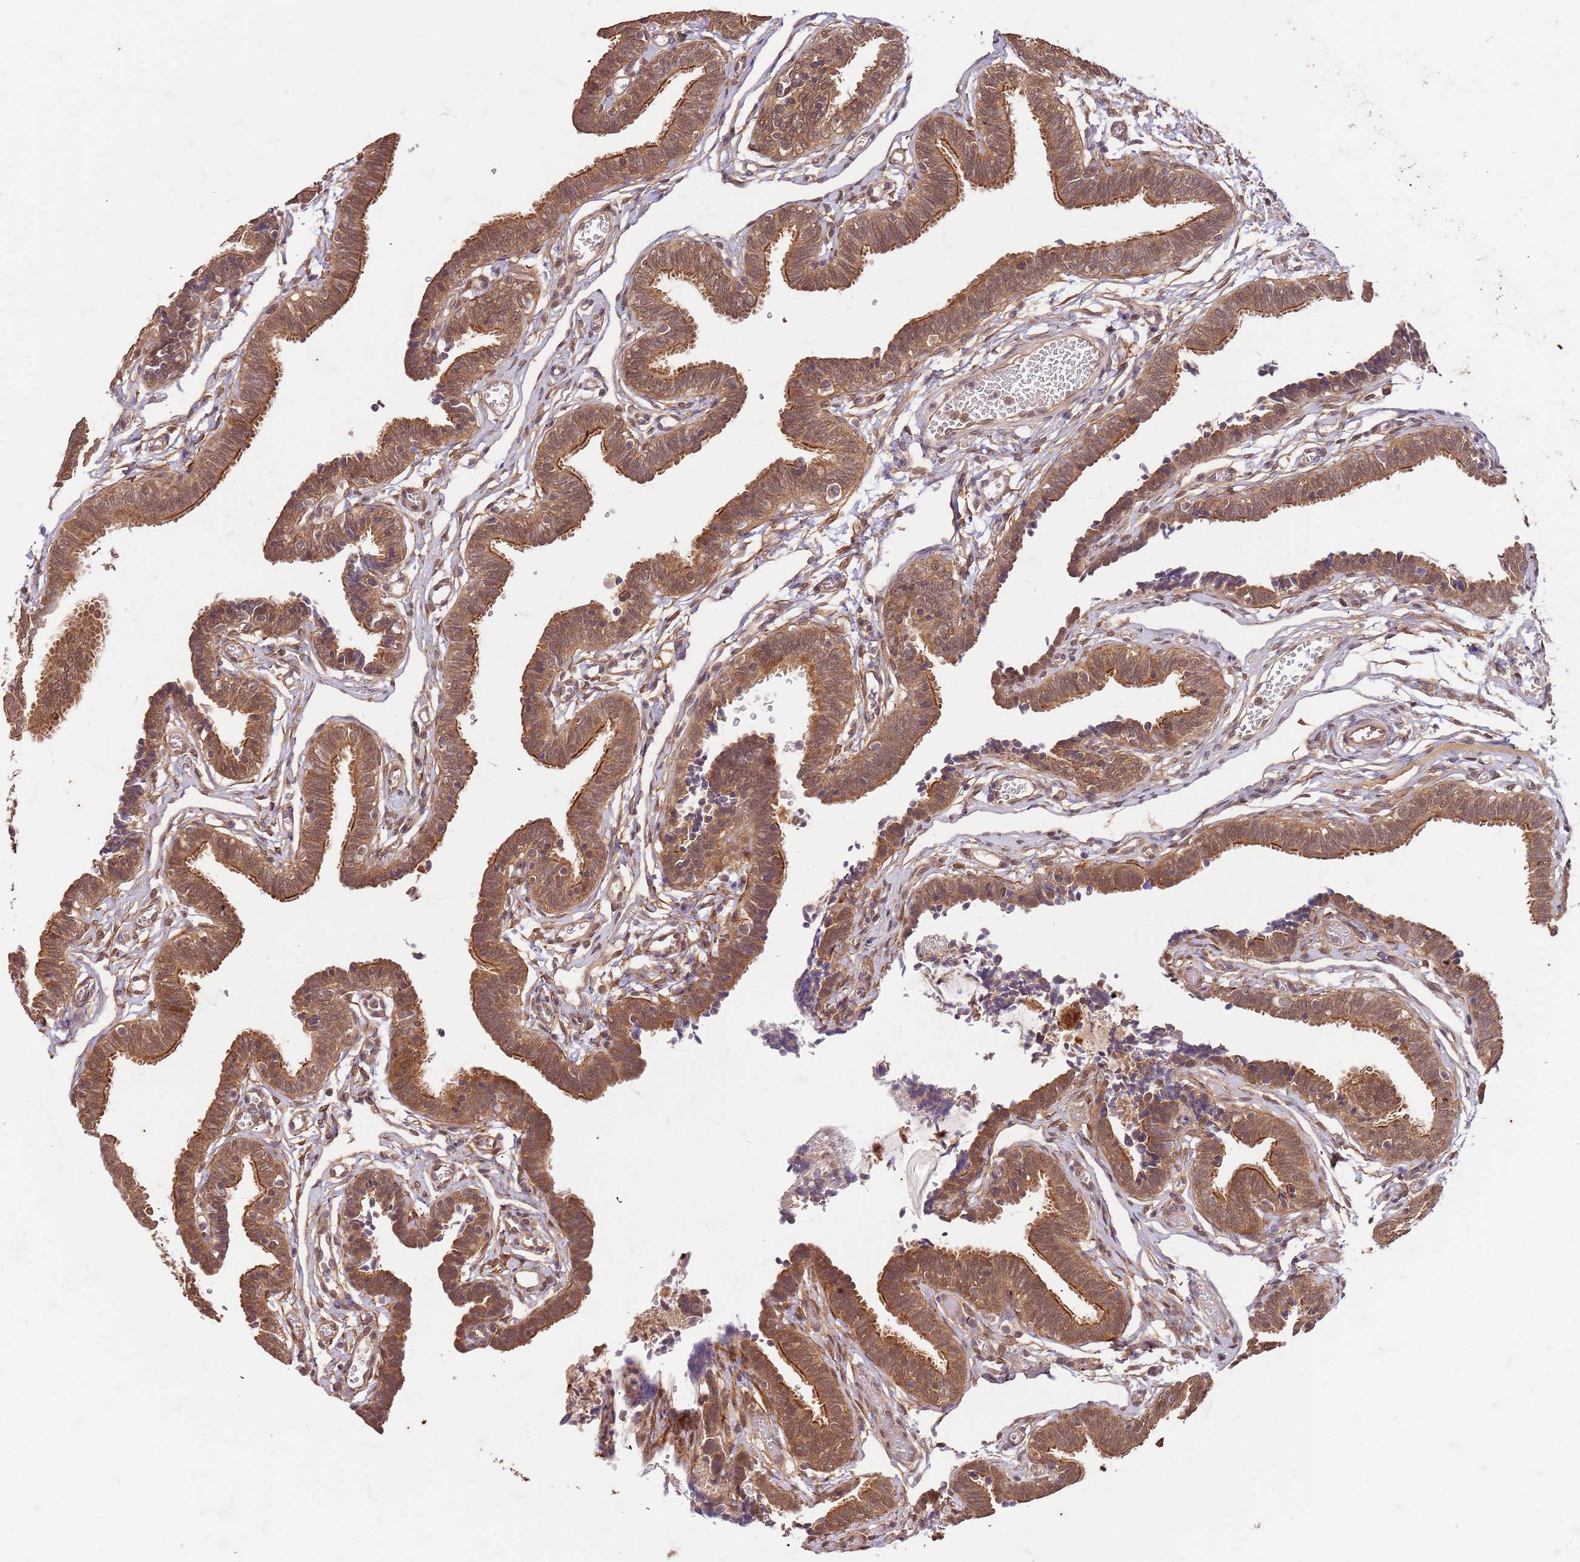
{"staining": {"intensity": "moderate", "quantity": ">75%", "location": "cytoplasmic/membranous,nuclear"}, "tissue": "fallopian tube", "cell_type": "Glandular cells", "image_type": "normal", "snomed": [{"axis": "morphology", "description": "Normal tissue, NOS"}, {"axis": "topography", "description": "Fallopian tube"}, {"axis": "topography", "description": "Ovary"}], "caption": "Glandular cells demonstrate medium levels of moderate cytoplasmic/membranous,nuclear expression in approximately >75% of cells in benign fallopian tube. The staining was performed using DAB (3,3'-diaminobenzidine) to visualize the protein expression in brown, while the nuclei were stained in blue with hematoxylin (Magnification: 20x).", "gene": "UBE3A", "patient": {"sex": "female", "age": 23}}